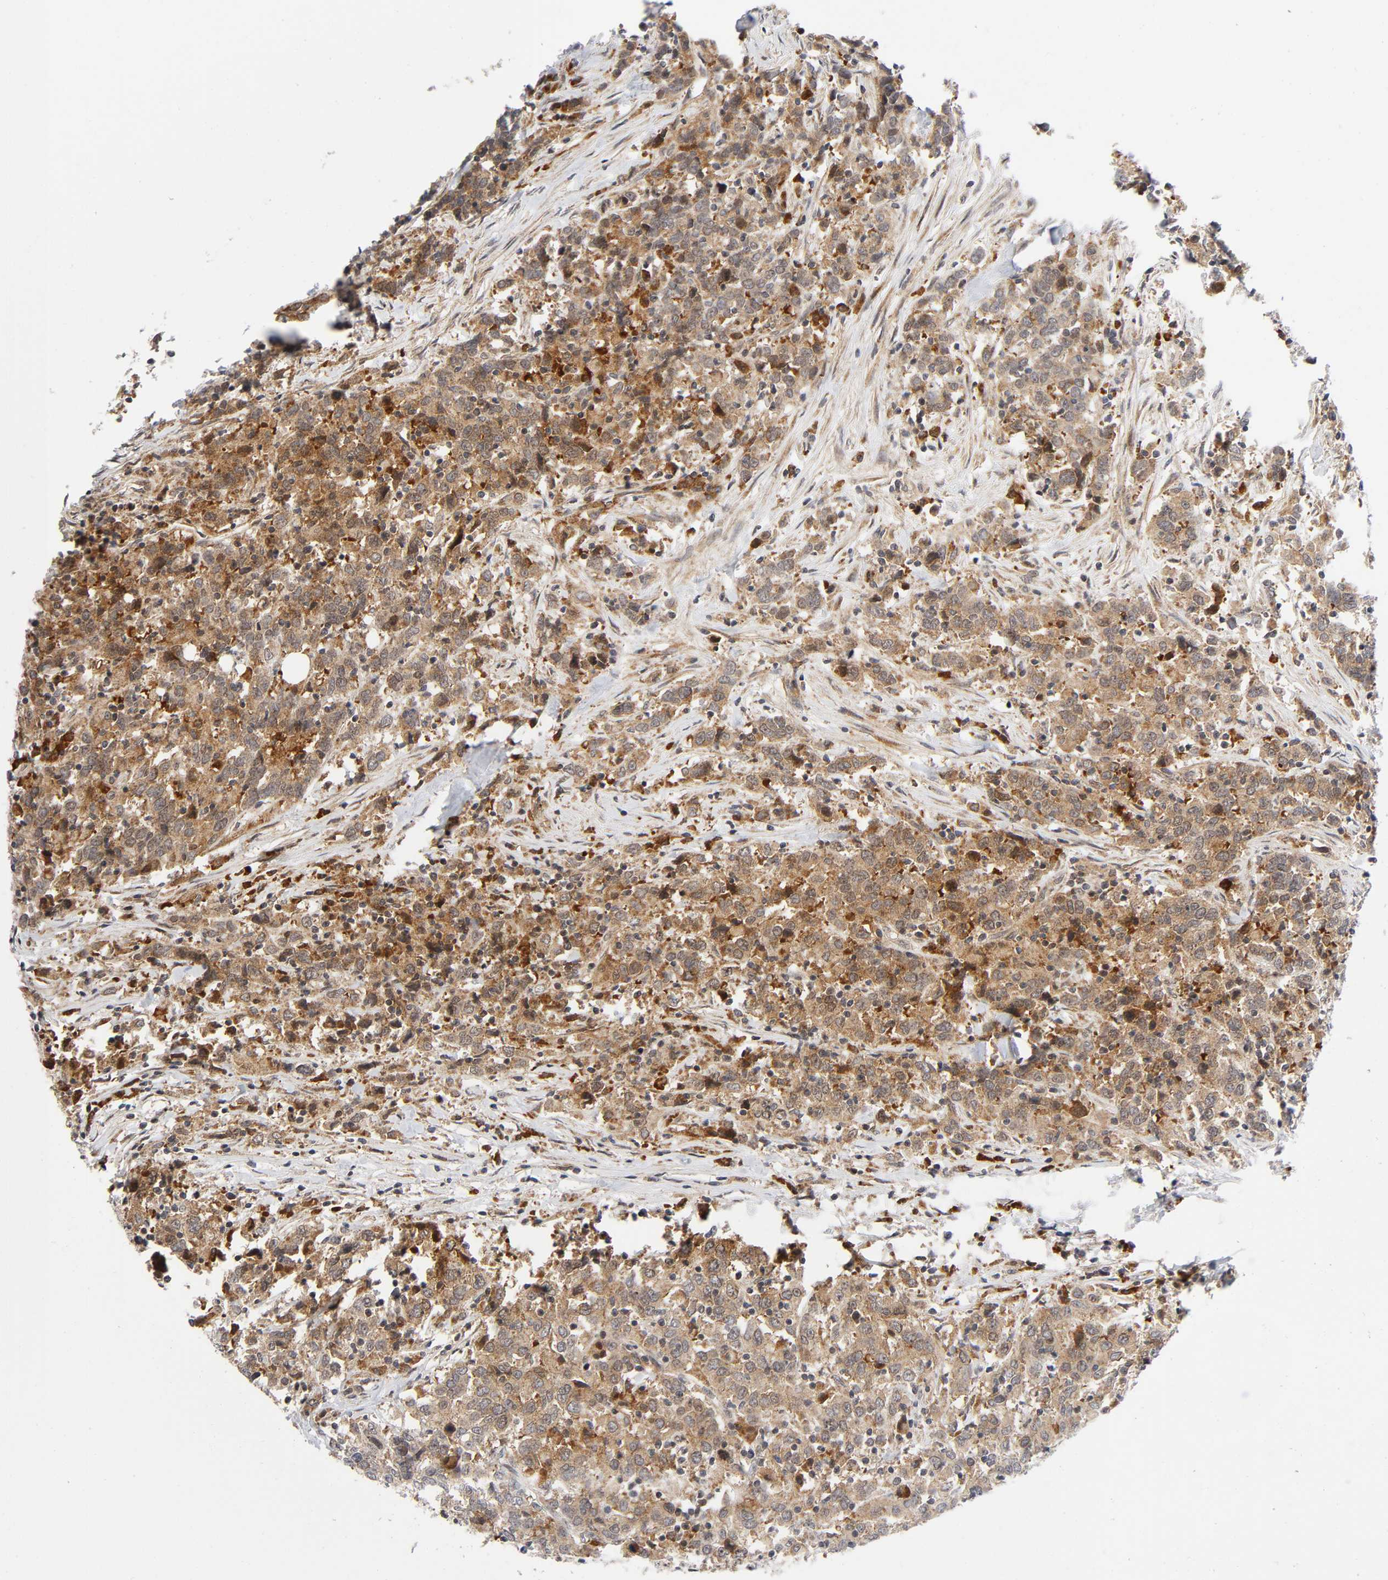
{"staining": {"intensity": "moderate", "quantity": ">75%", "location": "cytoplasmic/membranous"}, "tissue": "urothelial cancer", "cell_type": "Tumor cells", "image_type": "cancer", "snomed": [{"axis": "morphology", "description": "Urothelial carcinoma, High grade"}, {"axis": "topography", "description": "Urinary bladder"}], "caption": "Moderate cytoplasmic/membranous expression is appreciated in about >75% of tumor cells in urothelial cancer.", "gene": "EIF5", "patient": {"sex": "male", "age": 61}}